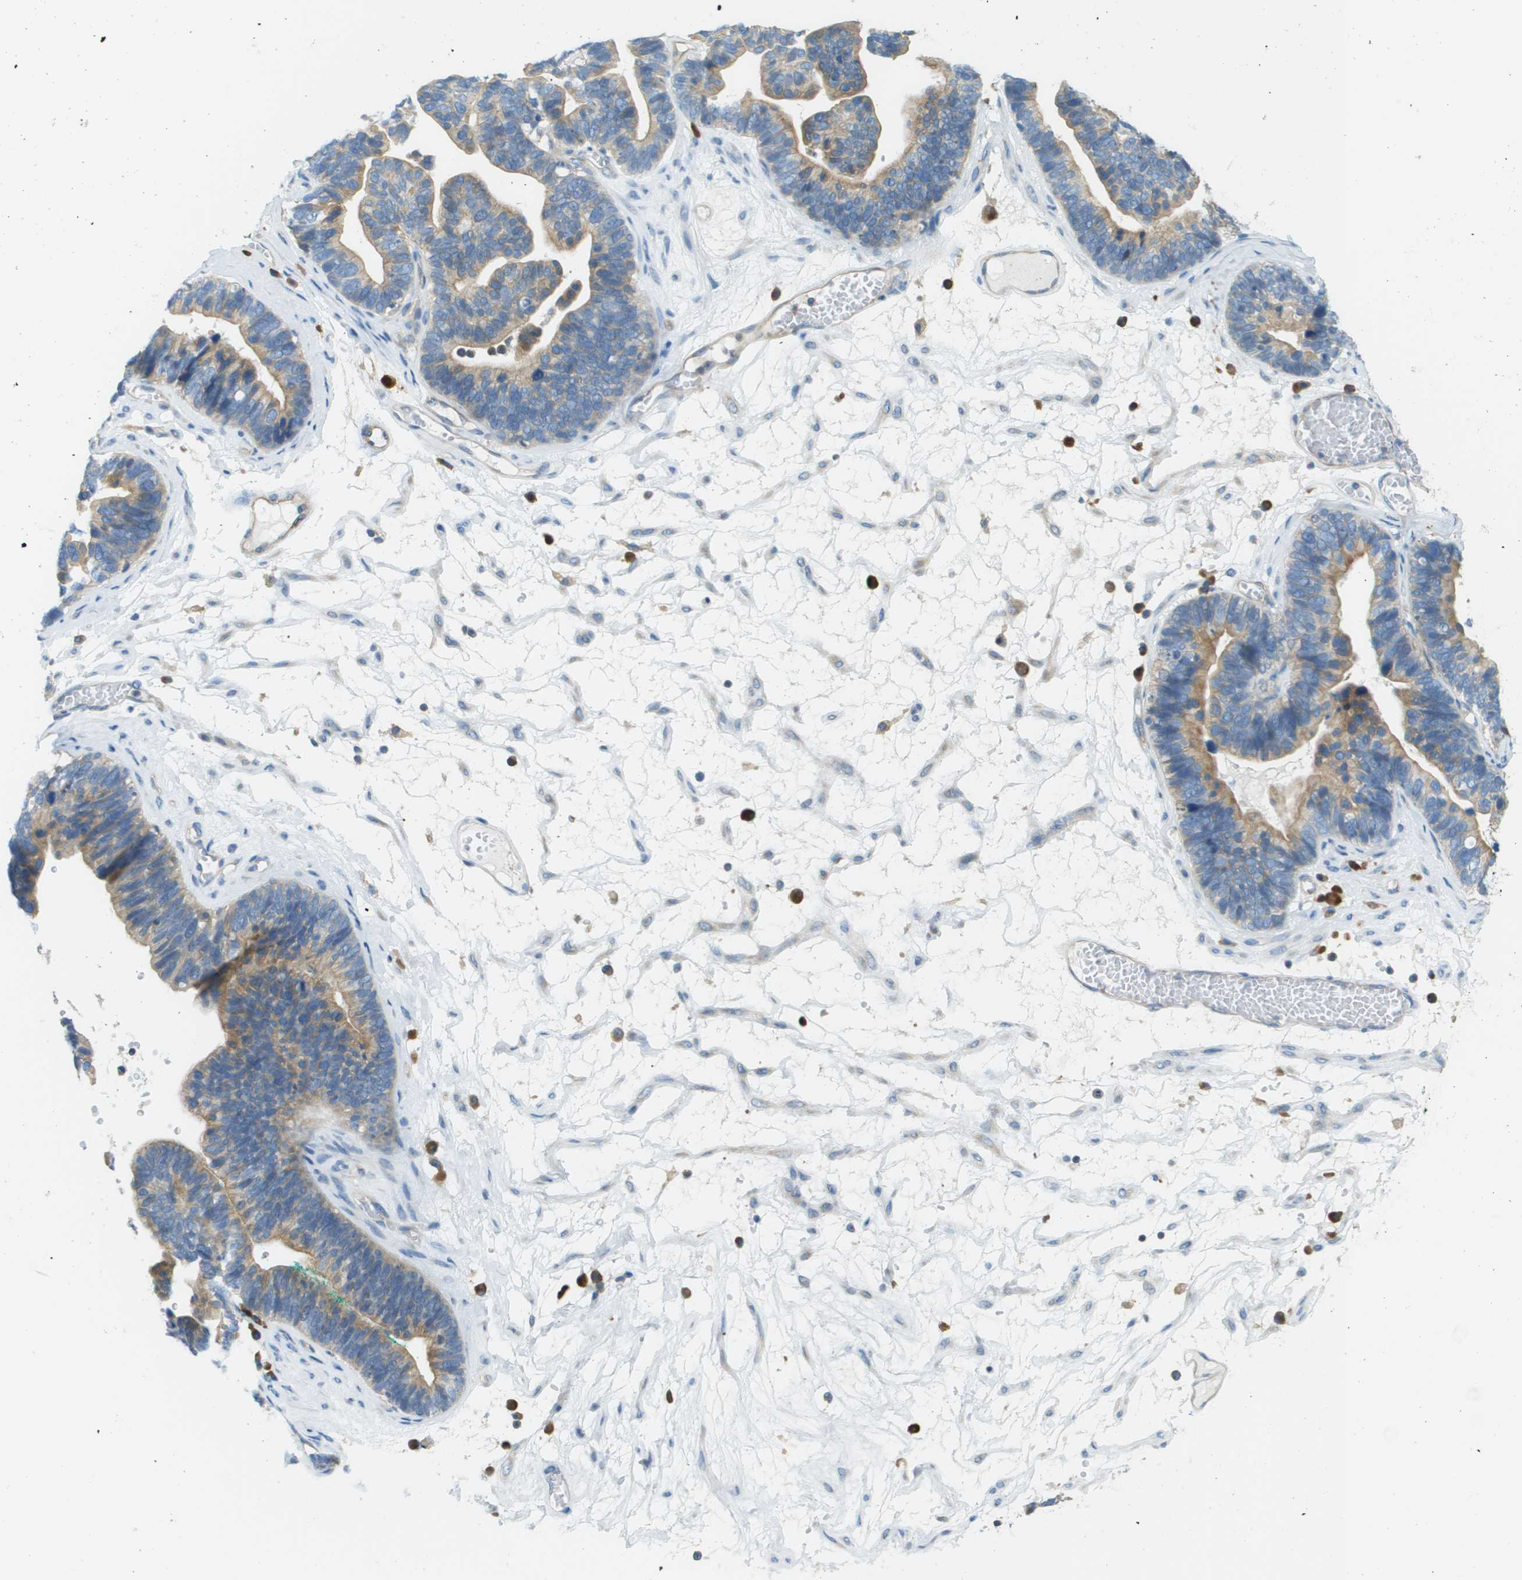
{"staining": {"intensity": "moderate", "quantity": ">75%", "location": "cytoplasmic/membranous"}, "tissue": "ovarian cancer", "cell_type": "Tumor cells", "image_type": "cancer", "snomed": [{"axis": "morphology", "description": "Cystadenocarcinoma, serous, NOS"}, {"axis": "topography", "description": "Ovary"}], "caption": "A high-resolution micrograph shows immunohistochemistry staining of ovarian cancer, which shows moderate cytoplasmic/membranous positivity in approximately >75% of tumor cells. The protein is stained brown, and the nuclei are stained in blue (DAB IHC with brightfield microscopy, high magnification).", "gene": "DNAJB11", "patient": {"sex": "female", "age": 56}}